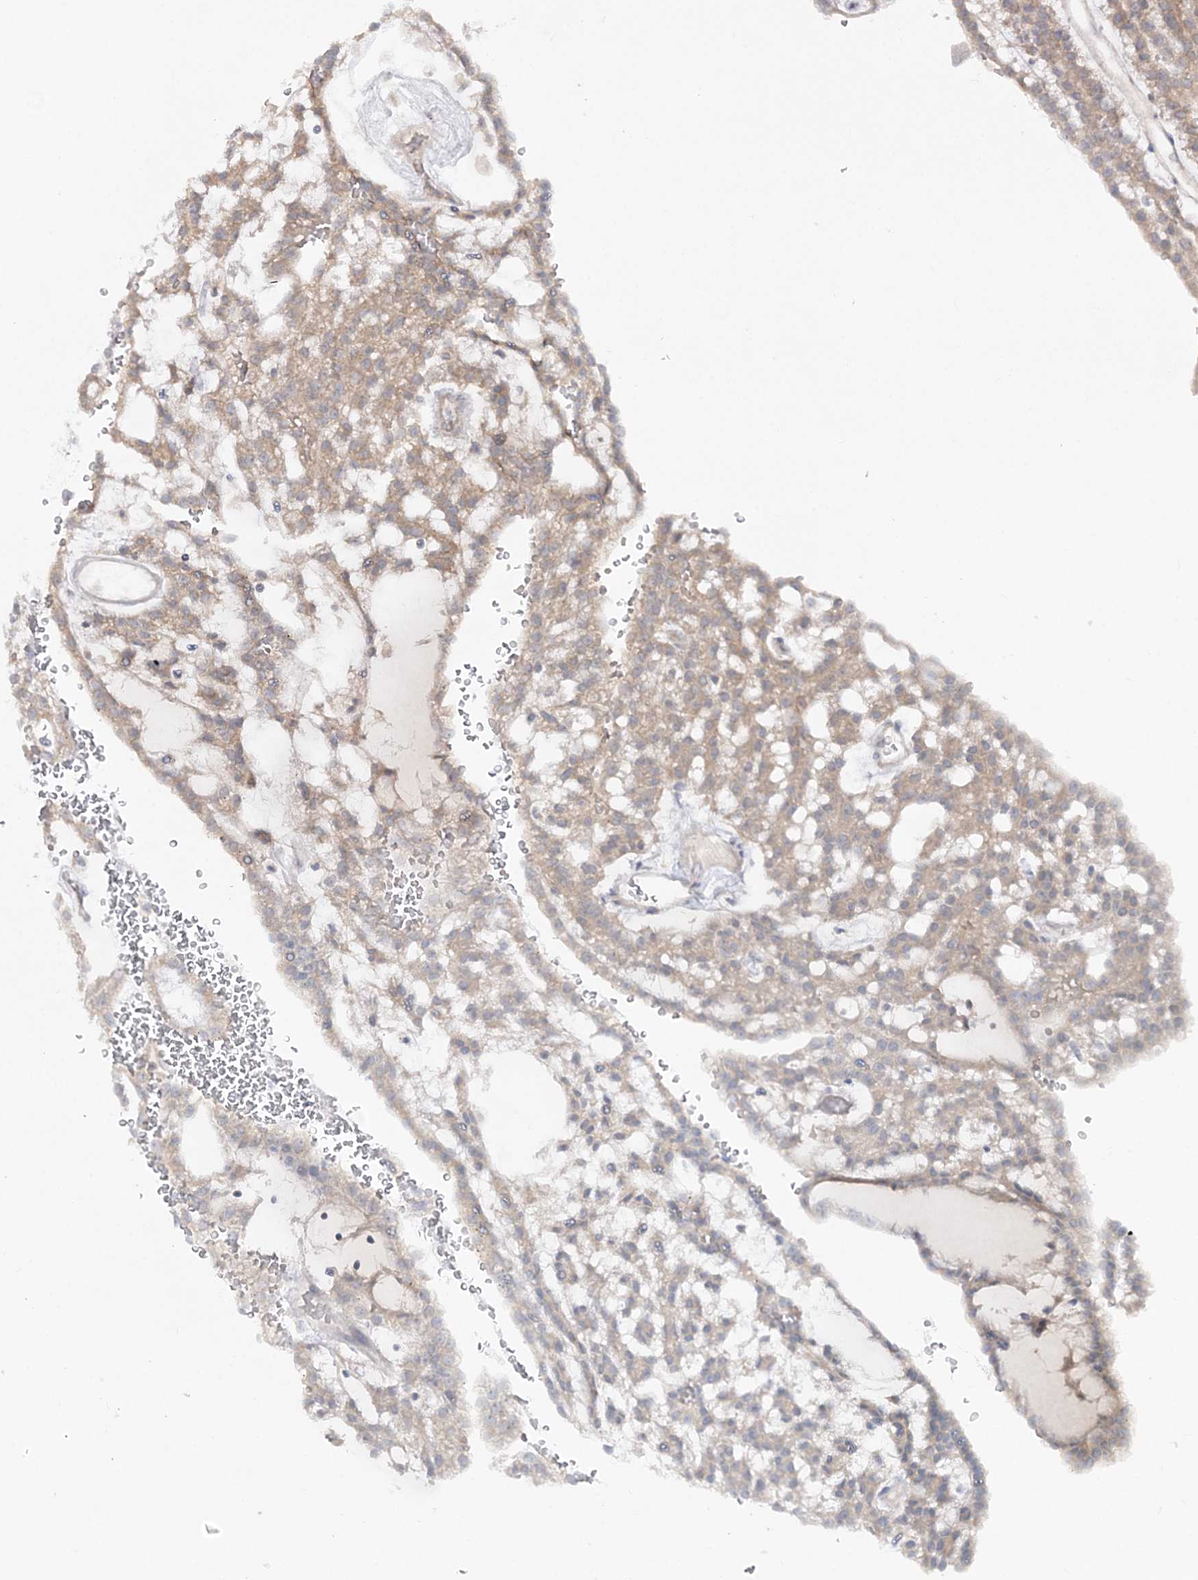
{"staining": {"intensity": "moderate", "quantity": "25%-75%", "location": "cytoplasmic/membranous"}, "tissue": "renal cancer", "cell_type": "Tumor cells", "image_type": "cancer", "snomed": [{"axis": "morphology", "description": "Adenocarcinoma, NOS"}, {"axis": "topography", "description": "Kidney"}], "caption": "An image of human renal cancer (adenocarcinoma) stained for a protein shows moderate cytoplasmic/membranous brown staining in tumor cells. The protein is shown in brown color, while the nuclei are stained blue.", "gene": "MOCS2", "patient": {"sex": "male", "age": 63}}